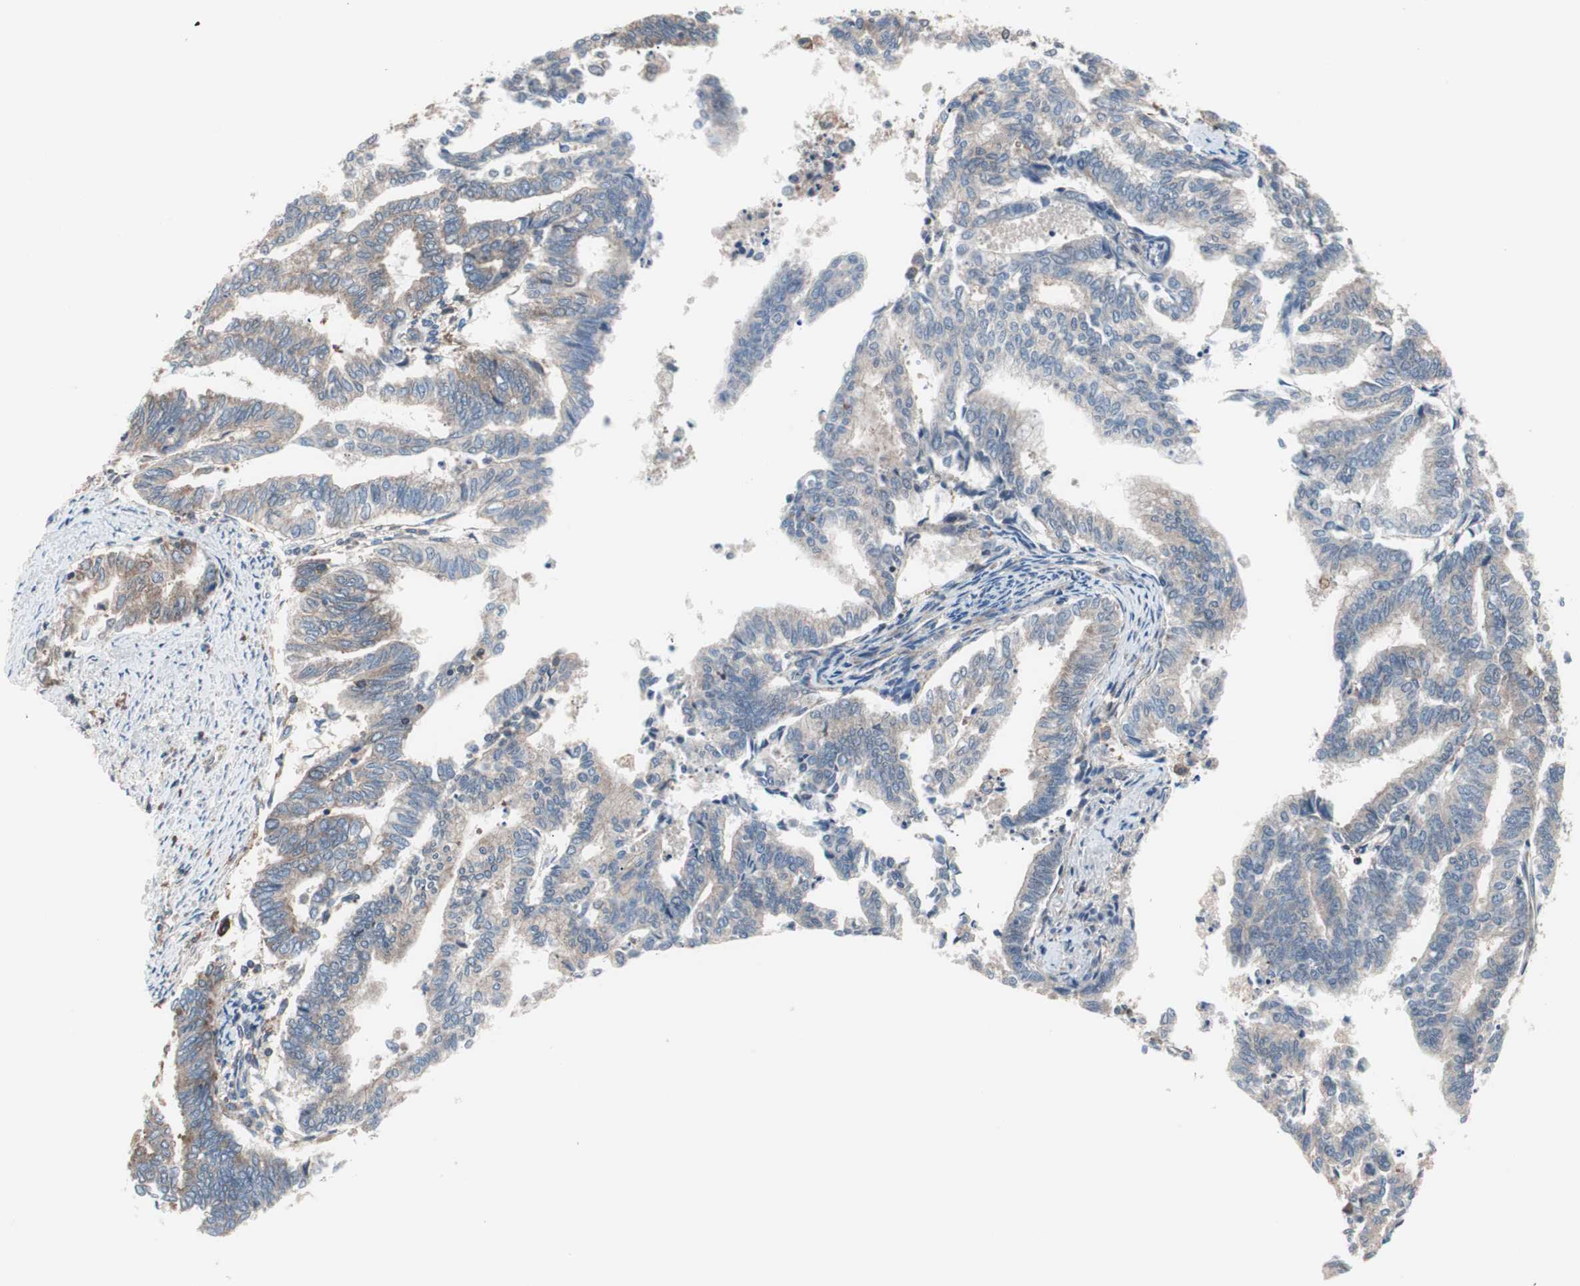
{"staining": {"intensity": "moderate", "quantity": ">75%", "location": "cytoplasmic/membranous"}, "tissue": "endometrial cancer", "cell_type": "Tumor cells", "image_type": "cancer", "snomed": [{"axis": "morphology", "description": "Adenocarcinoma, NOS"}, {"axis": "topography", "description": "Endometrium"}], "caption": "High-magnification brightfield microscopy of endometrial adenocarcinoma stained with DAB (brown) and counterstained with hematoxylin (blue). tumor cells exhibit moderate cytoplasmic/membranous staining is seen in about>75% of cells.", "gene": "PIK3R1", "patient": {"sex": "female", "age": 79}}